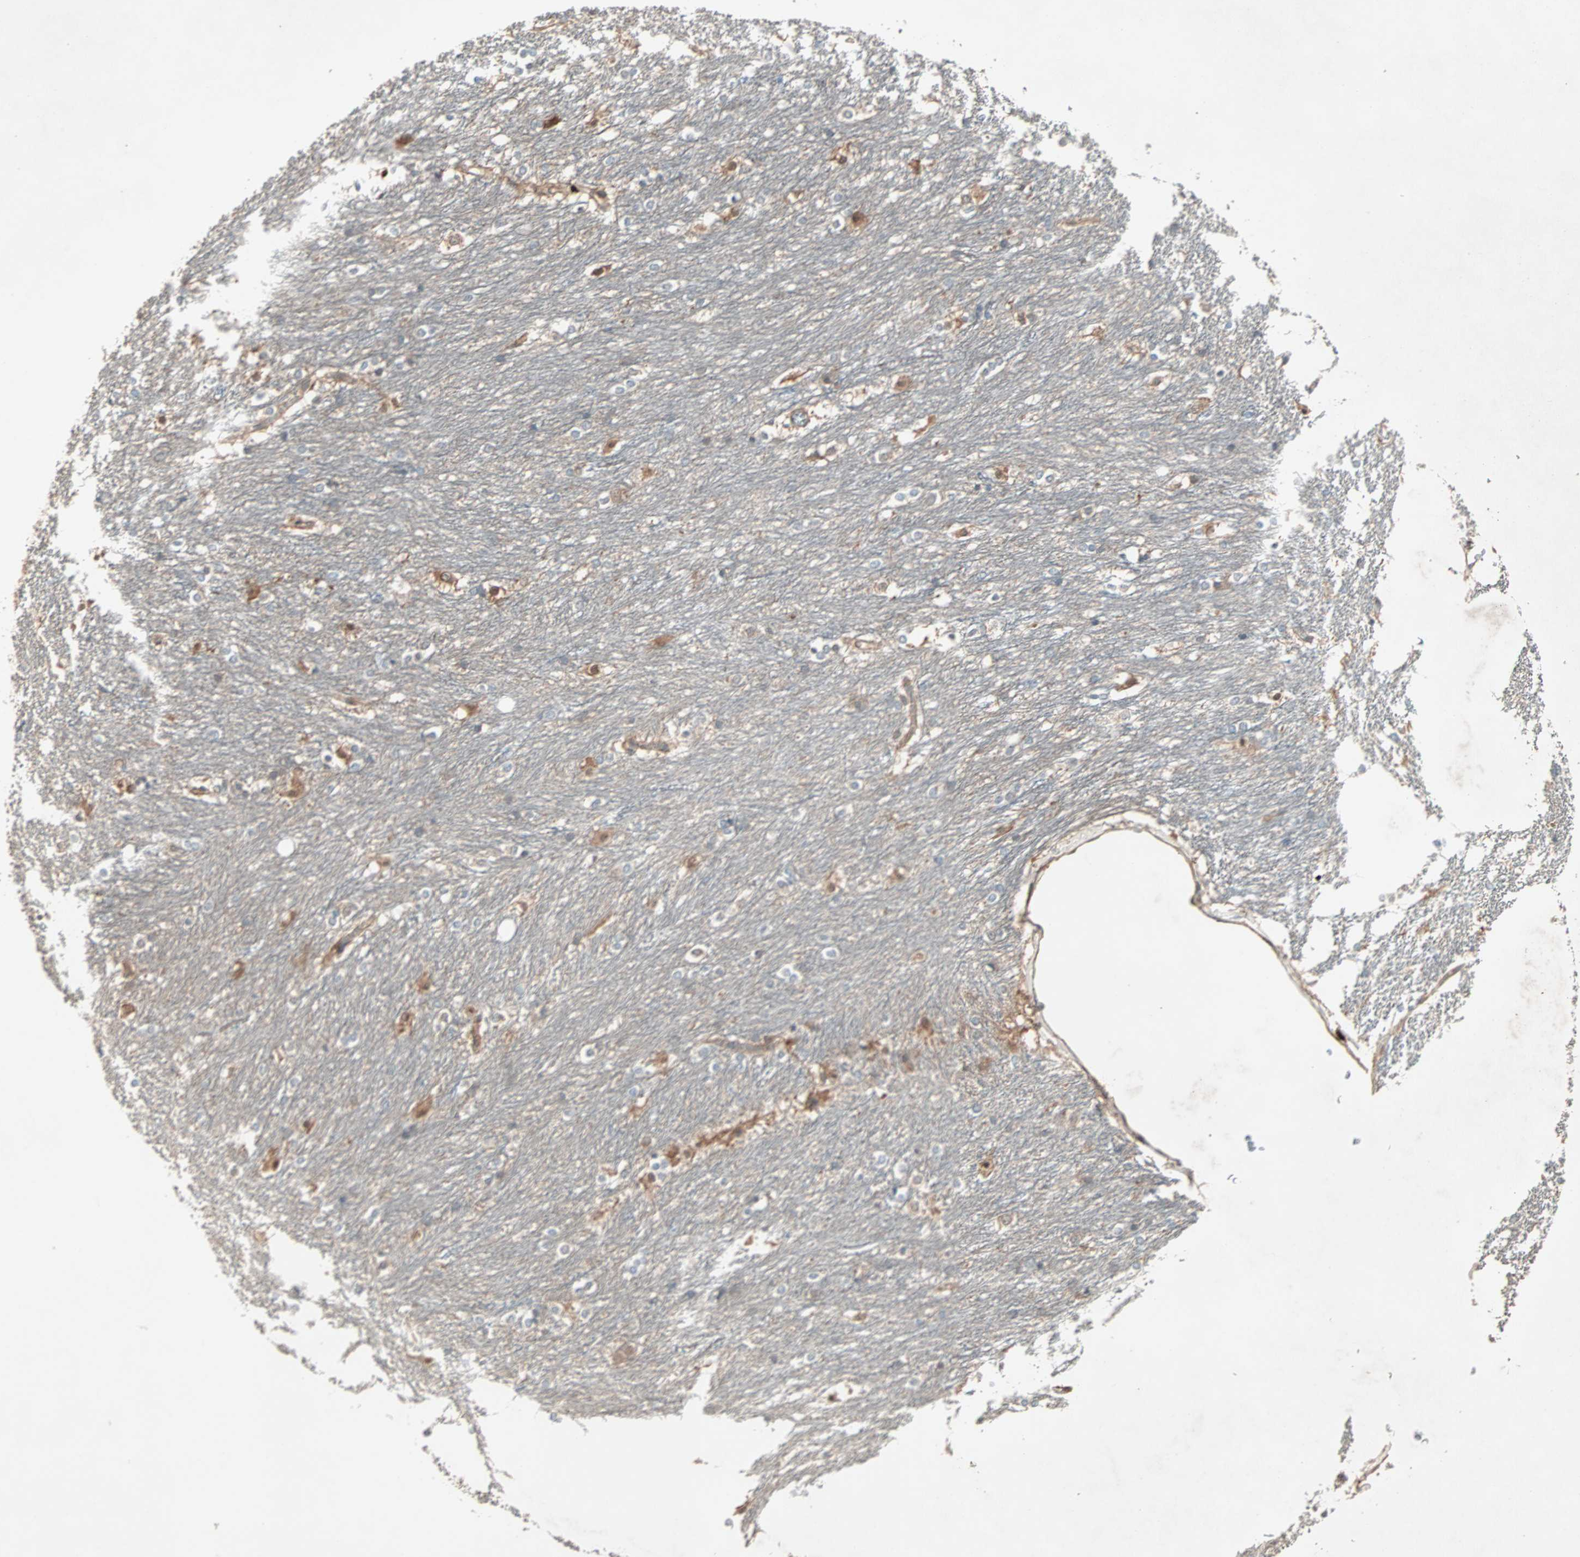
{"staining": {"intensity": "negative", "quantity": "none", "location": "none"}, "tissue": "caudate", "cell_type": "Glial cells", "image_type": "normal", "snomed": [{"axis": "morphology", "description": "Normal tissue, NOS"}, {"axis": "topography", "description": "Lateral ventricle wall"}], "caption": "This is an immunohistochemistry (IHC) photomicrograph of unremarkable human caudate. There is no positivity in glial cells.", "gene": "SDSL", "patient": {"sex": "female", "age": 19}}